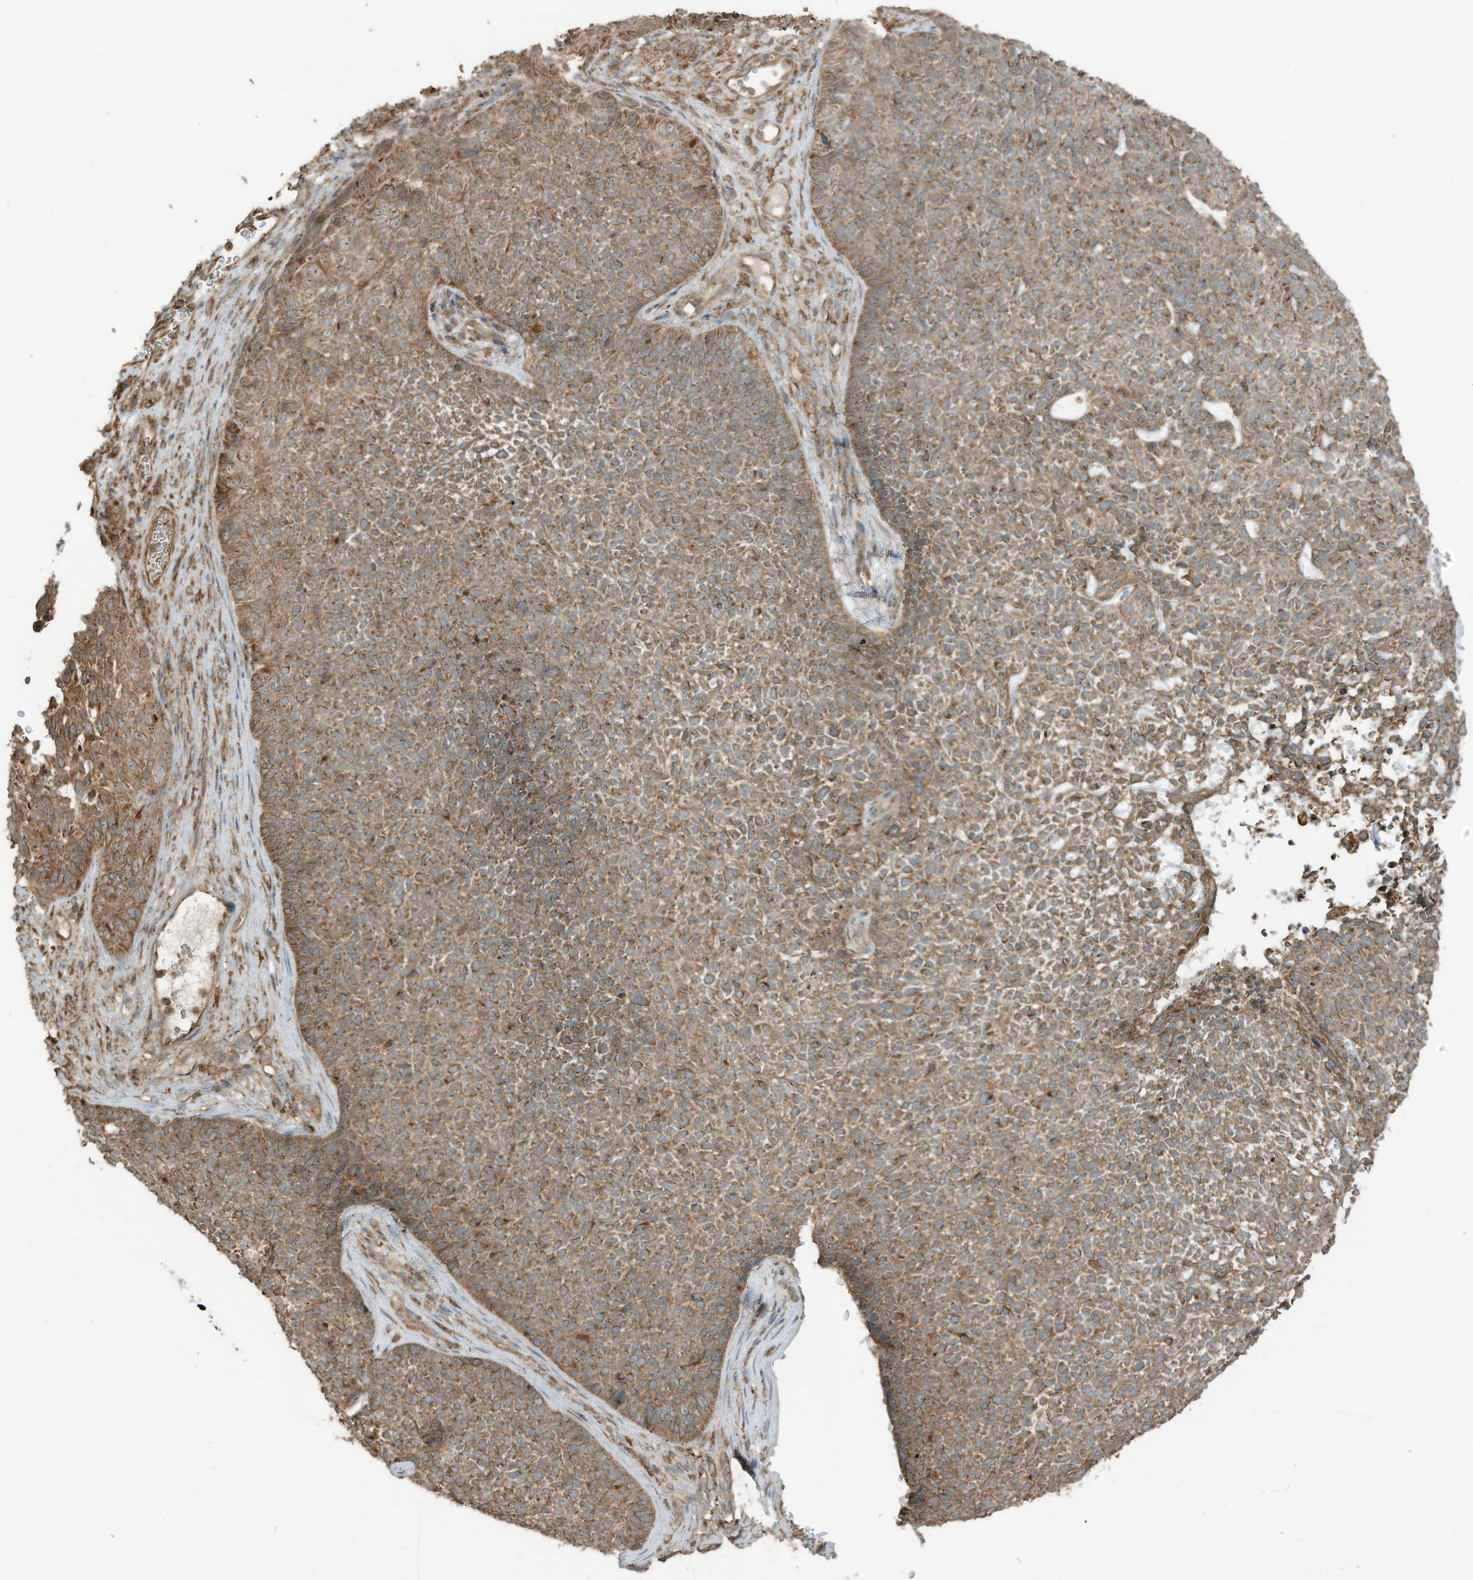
{"staining": {"intensity": "moderate", "quantity": ">75%", "location": "cytoplasmic/membranous"}, "tissue": "skin cancer", "cell_type": "Tumor cells", "image_type": "cancer", "snomed": [{"axis": "morphology", "description": "Basal cell carcinoma"}, {"axis": "topography", "description": "Skin"}], "caption": "Immunohistochemistry micrograph of neoplastic tissue: human skin cancer (basal cell carcinoma) stained using immunohistochemistry (IHC) exhibits medium levels of moderate protein expression localized specifically in the cytoplasmic/membranous of tumor cells, appearing as a cytoplasmic/membranous brown color.", "gene": "CGAS", "patient": {"sex": "female", "age": 84}}